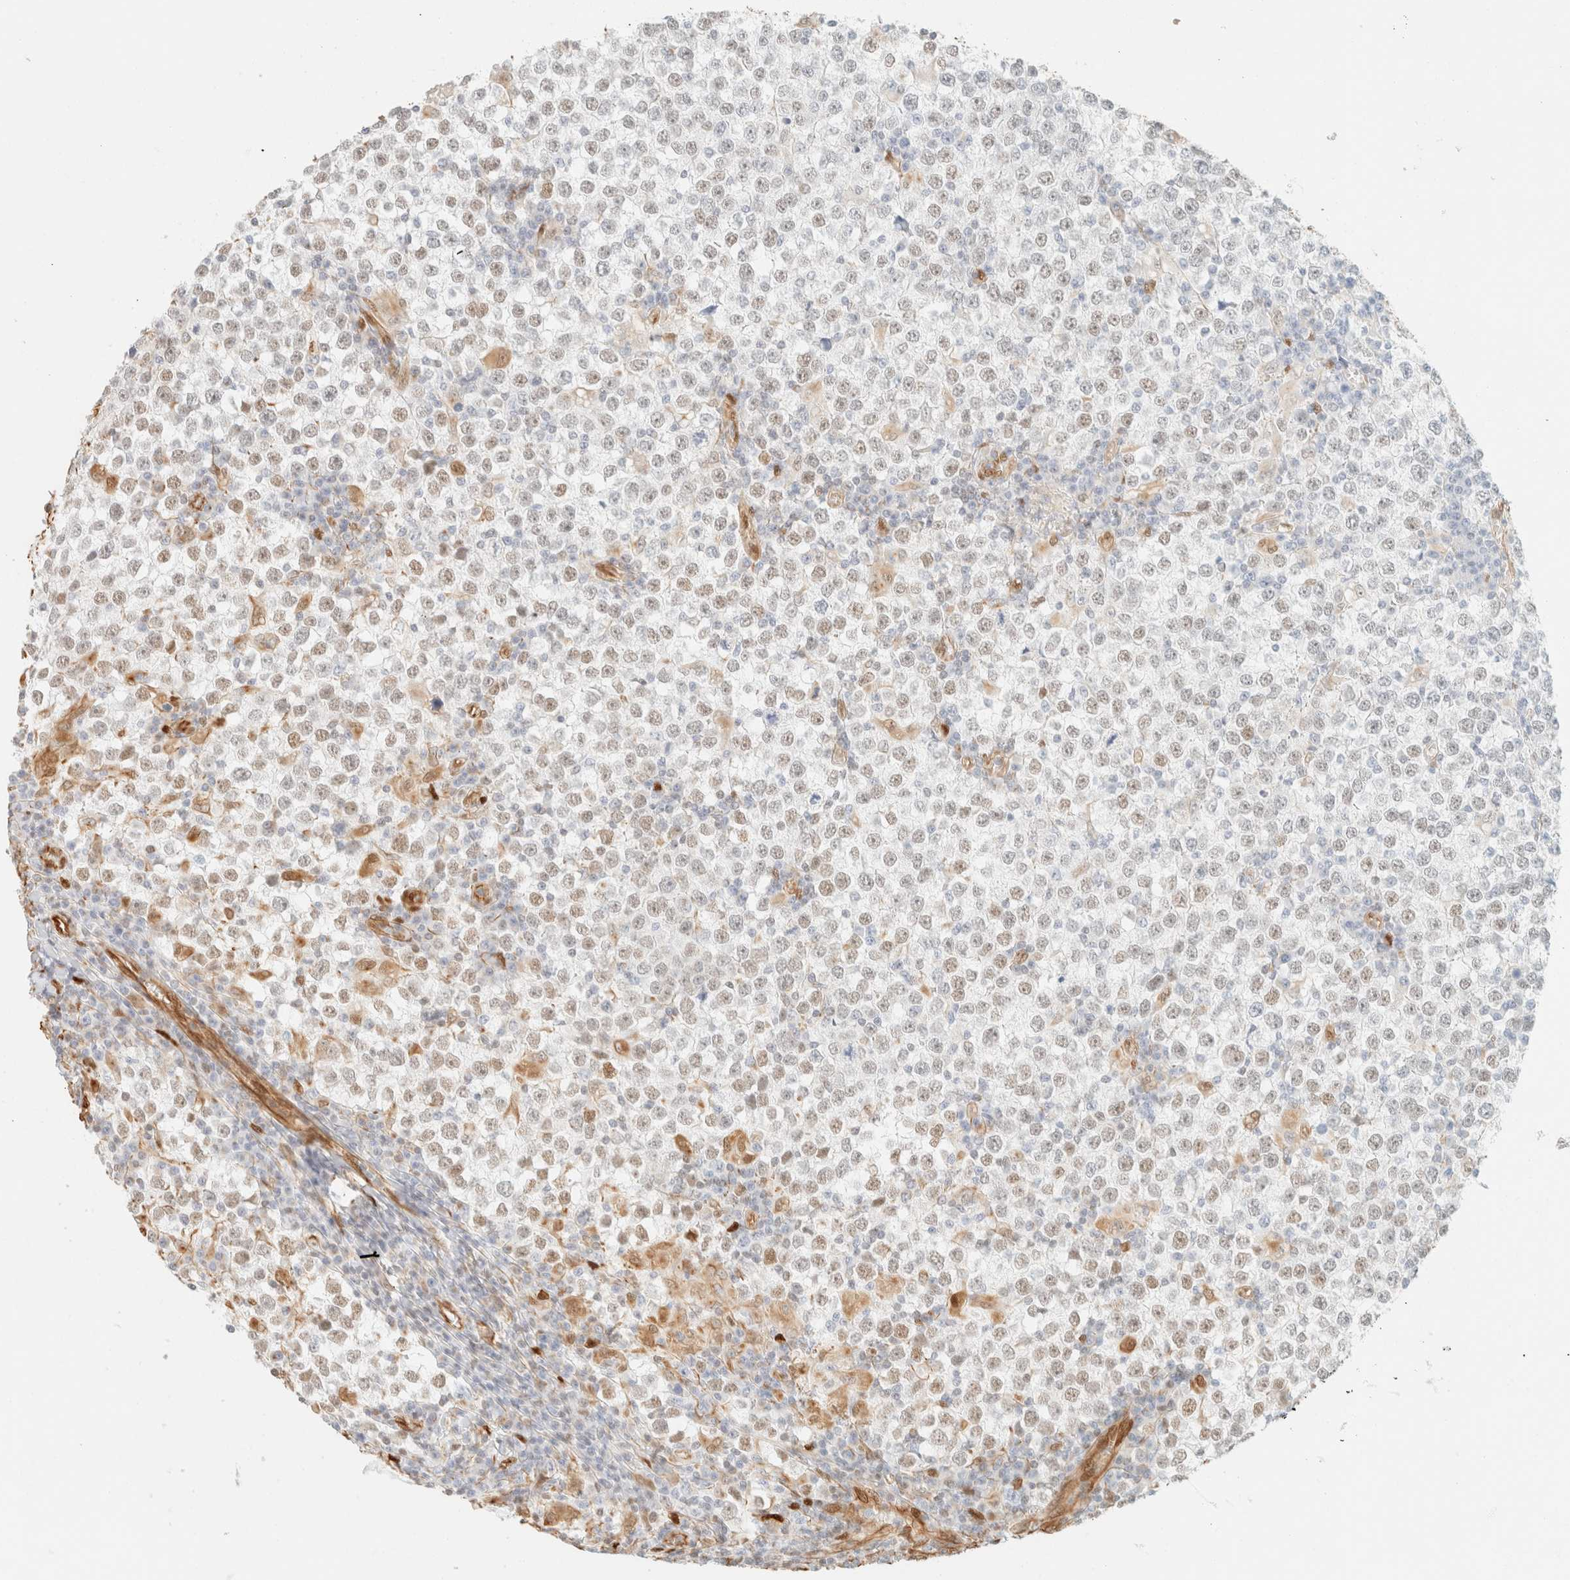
{"staining": {"intensity": "weak", "quantity": "25%-75%", "location": "nuclear"}, "tissue": "testis cancer", "cell_type": "Tumor cells", "image_type": "cancer", "snomed": [{"axis": "morphology", "description": "Seminoma, NOS"}, {"axis": "topography", "description": "Testis"}], "caption": "A histopathology image of human testis seminoma stained for a protein demonstrates weak nuclear brown staining in tumor cells.", "gene": "ZSCAN18", "patient": {"sex": "male", "age": 65}}